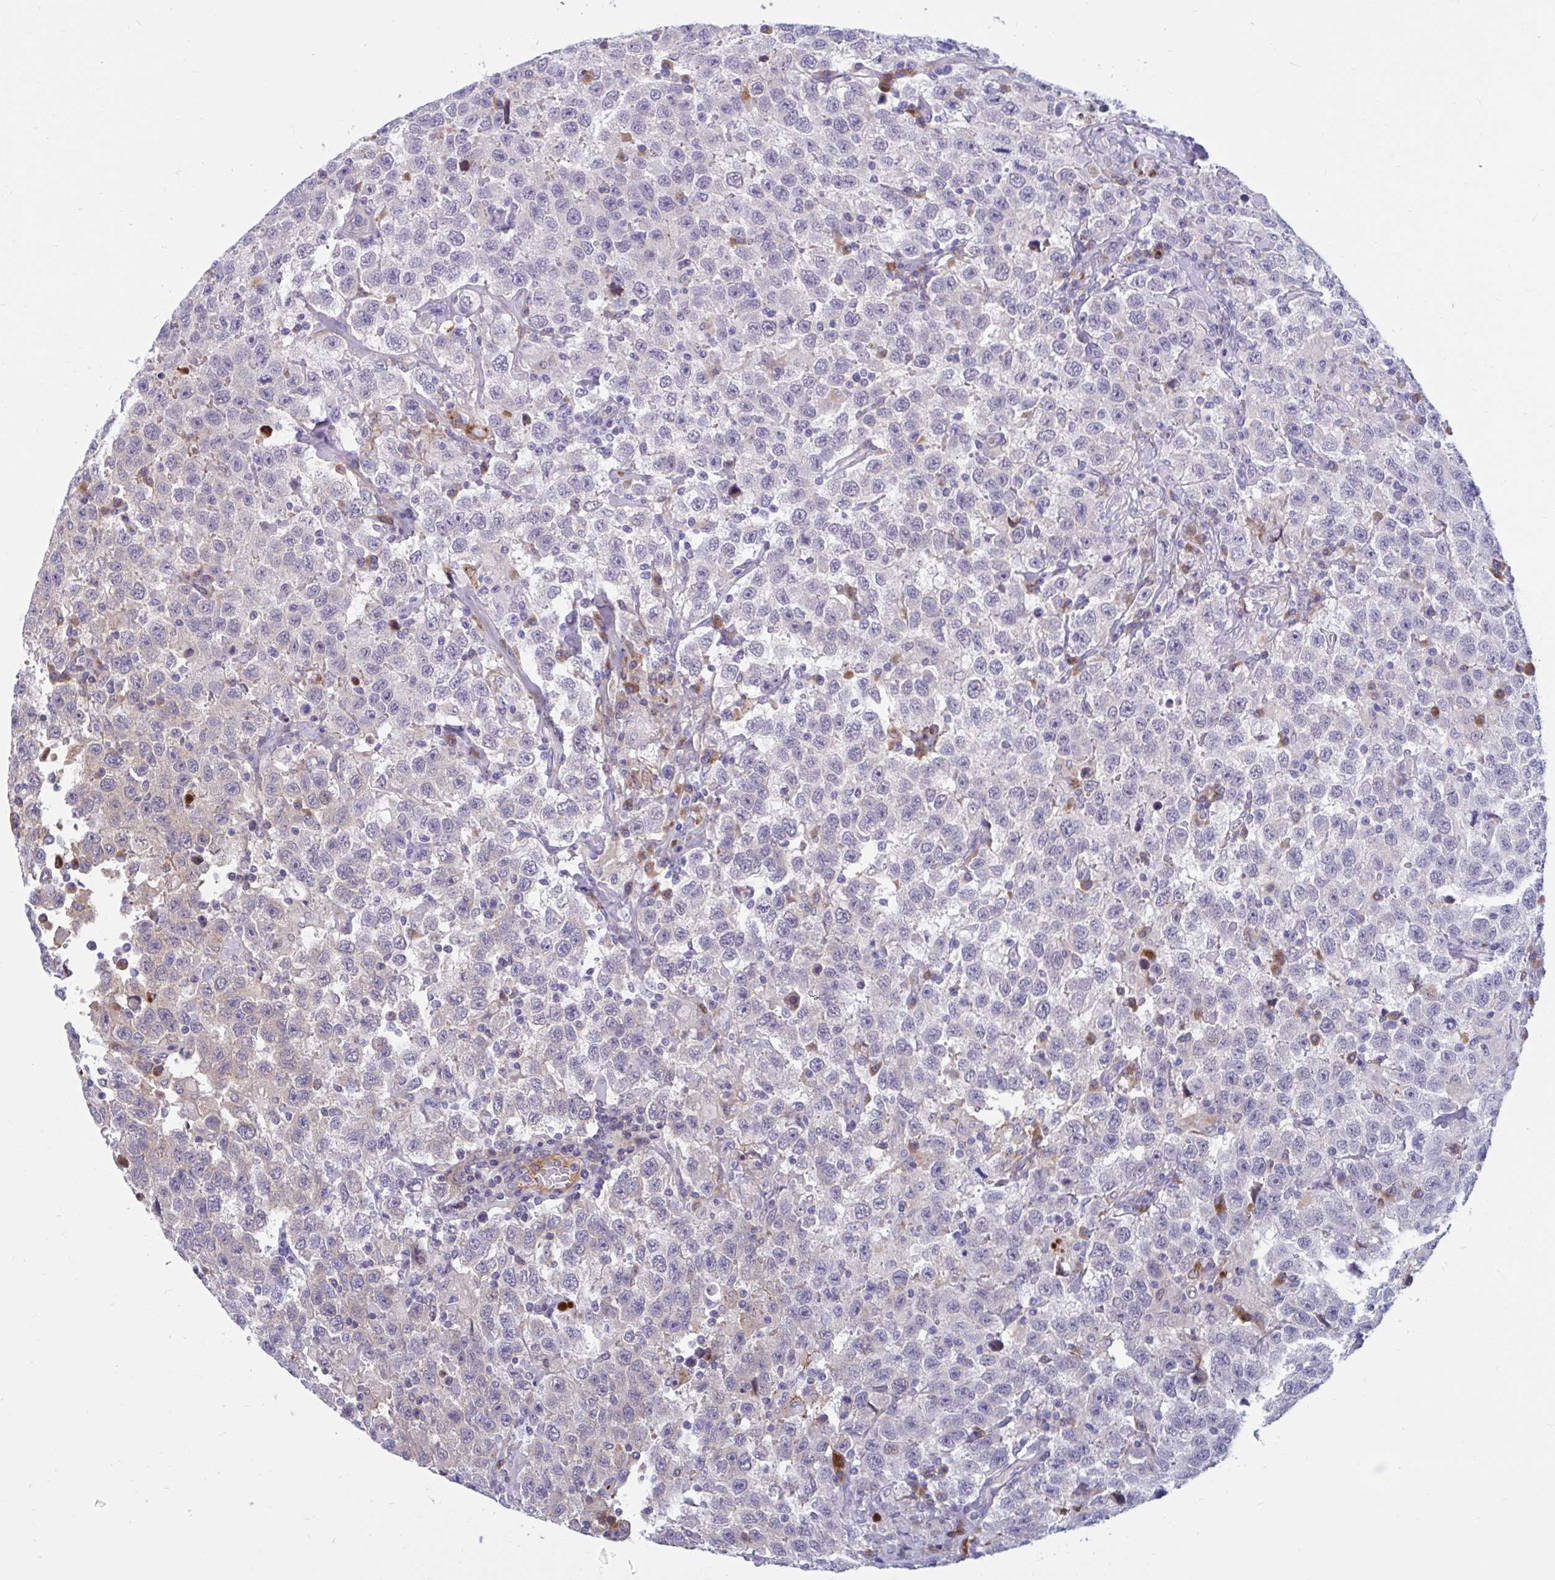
{"staining": {"intensity": "weak", "quantity": "25%-75%", "location": "cytoplasmic/membranous"}, "tissue": "testis cancer", "cell_type": "Tumor cells", "image_type": "cancer", "snomed": [{"axis": "morphology", "description": "Seminoma, NOS"}, {"axis": "topography", "description": "Testis"}], "caption": "High-magnification brightfield microscopy of testis cancer (seminoma) stained with DAB (brown) and counterstained with hematoxylin (blue). tumor cells exhibit weak cytoplasmic/membranous positivity is appreciated in about25%-75% of cells.", "gene": "FAM219B", "patient": {"sex": "male", "age": 41}}